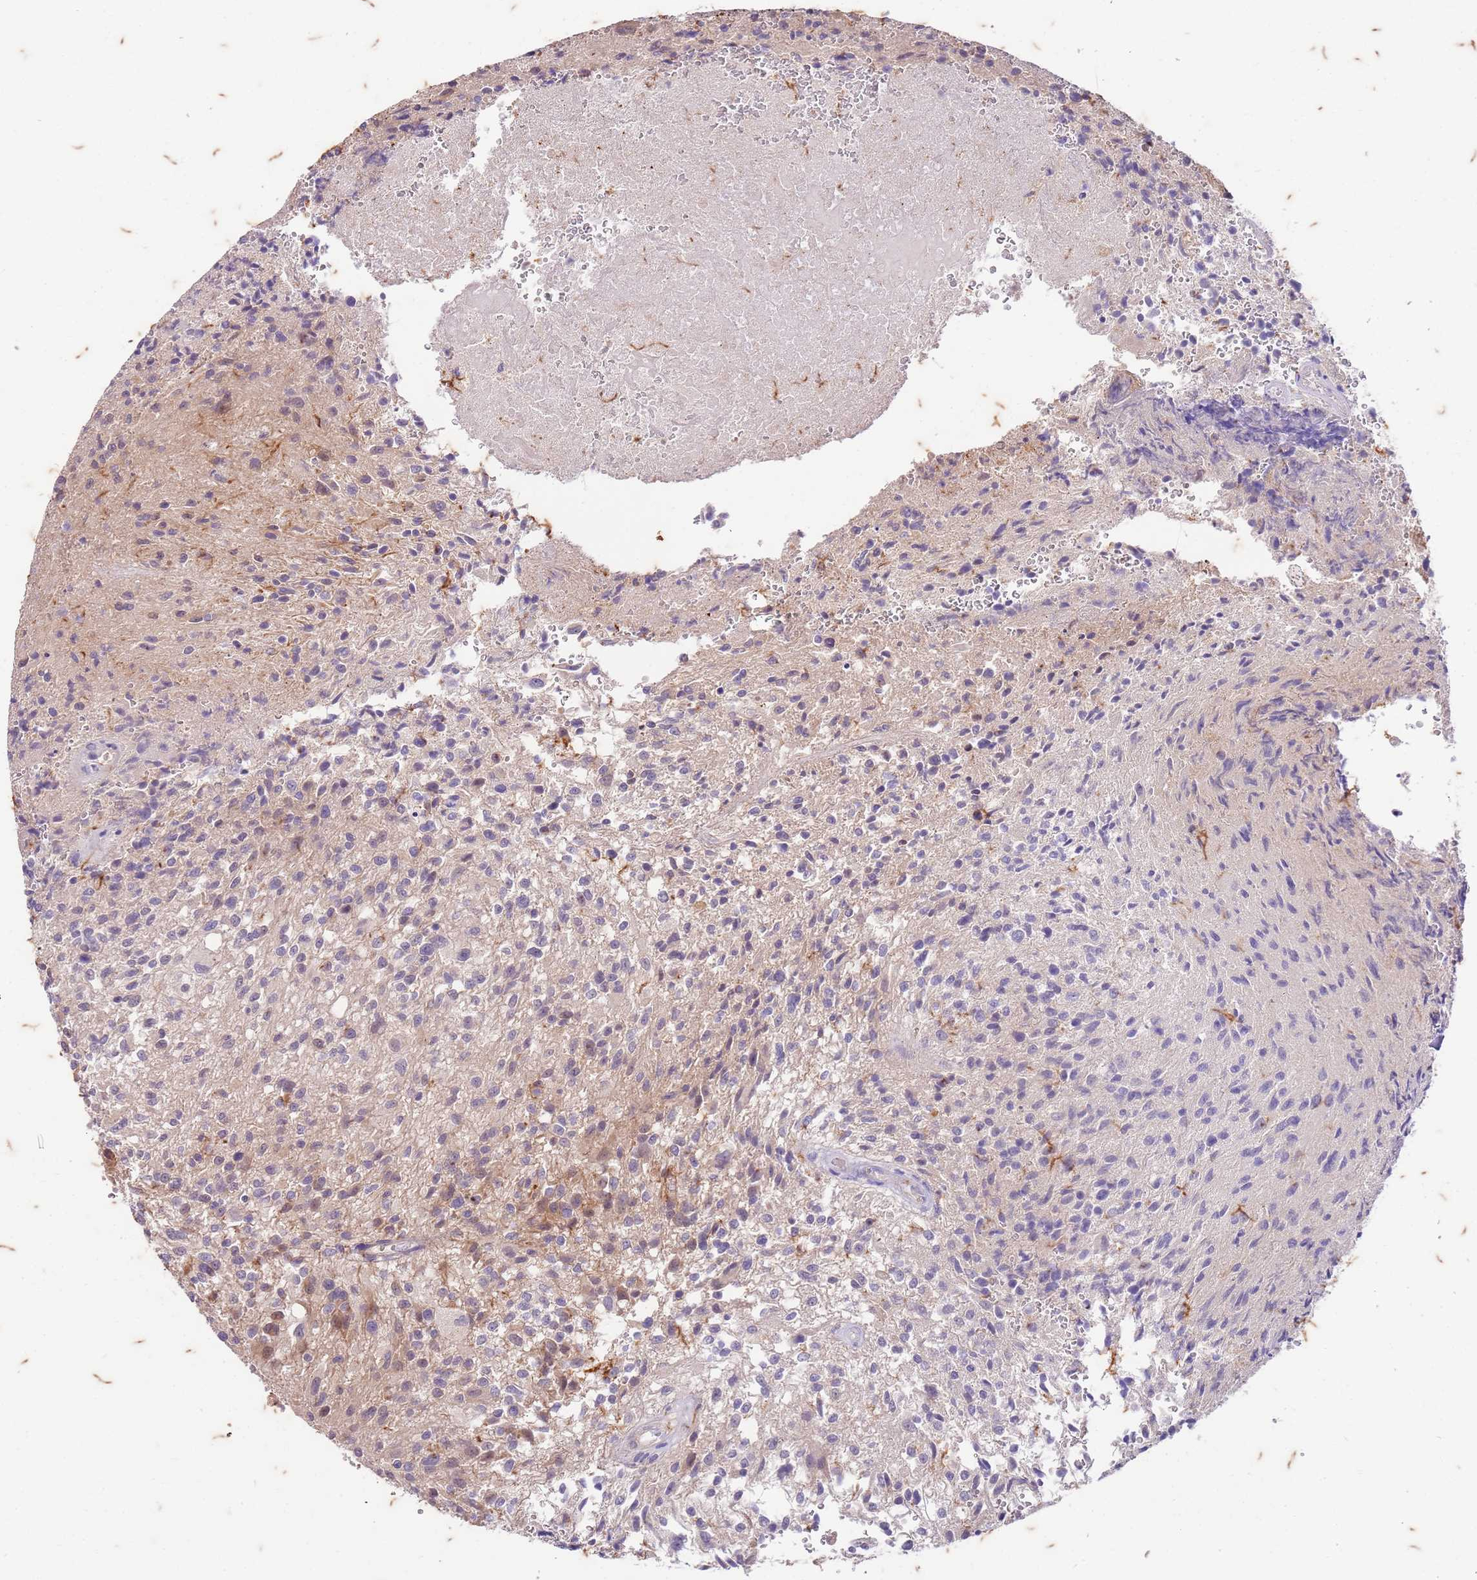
{"staining": {"intensity": "weak", "quantity": "<25%", "location": "cytoplasmic/membranous"}, "tissue": "glioma", "cell_type": "Tumor cells", "image_type": "cancer", "snomed": [{"axis": "morphology", "description": "Normal tissue, NOS"}, {"axis": "morphology", "description": "Glioma, malignant, High grade"}, {"axis": "topography", "description": "Cerebral cortex"}], "caption": "The micrograph exhibits no significant staining in tumor cells of glioma.", "gene": "RAPGEF3", "patient": {"sex": "male", "age": 56}}